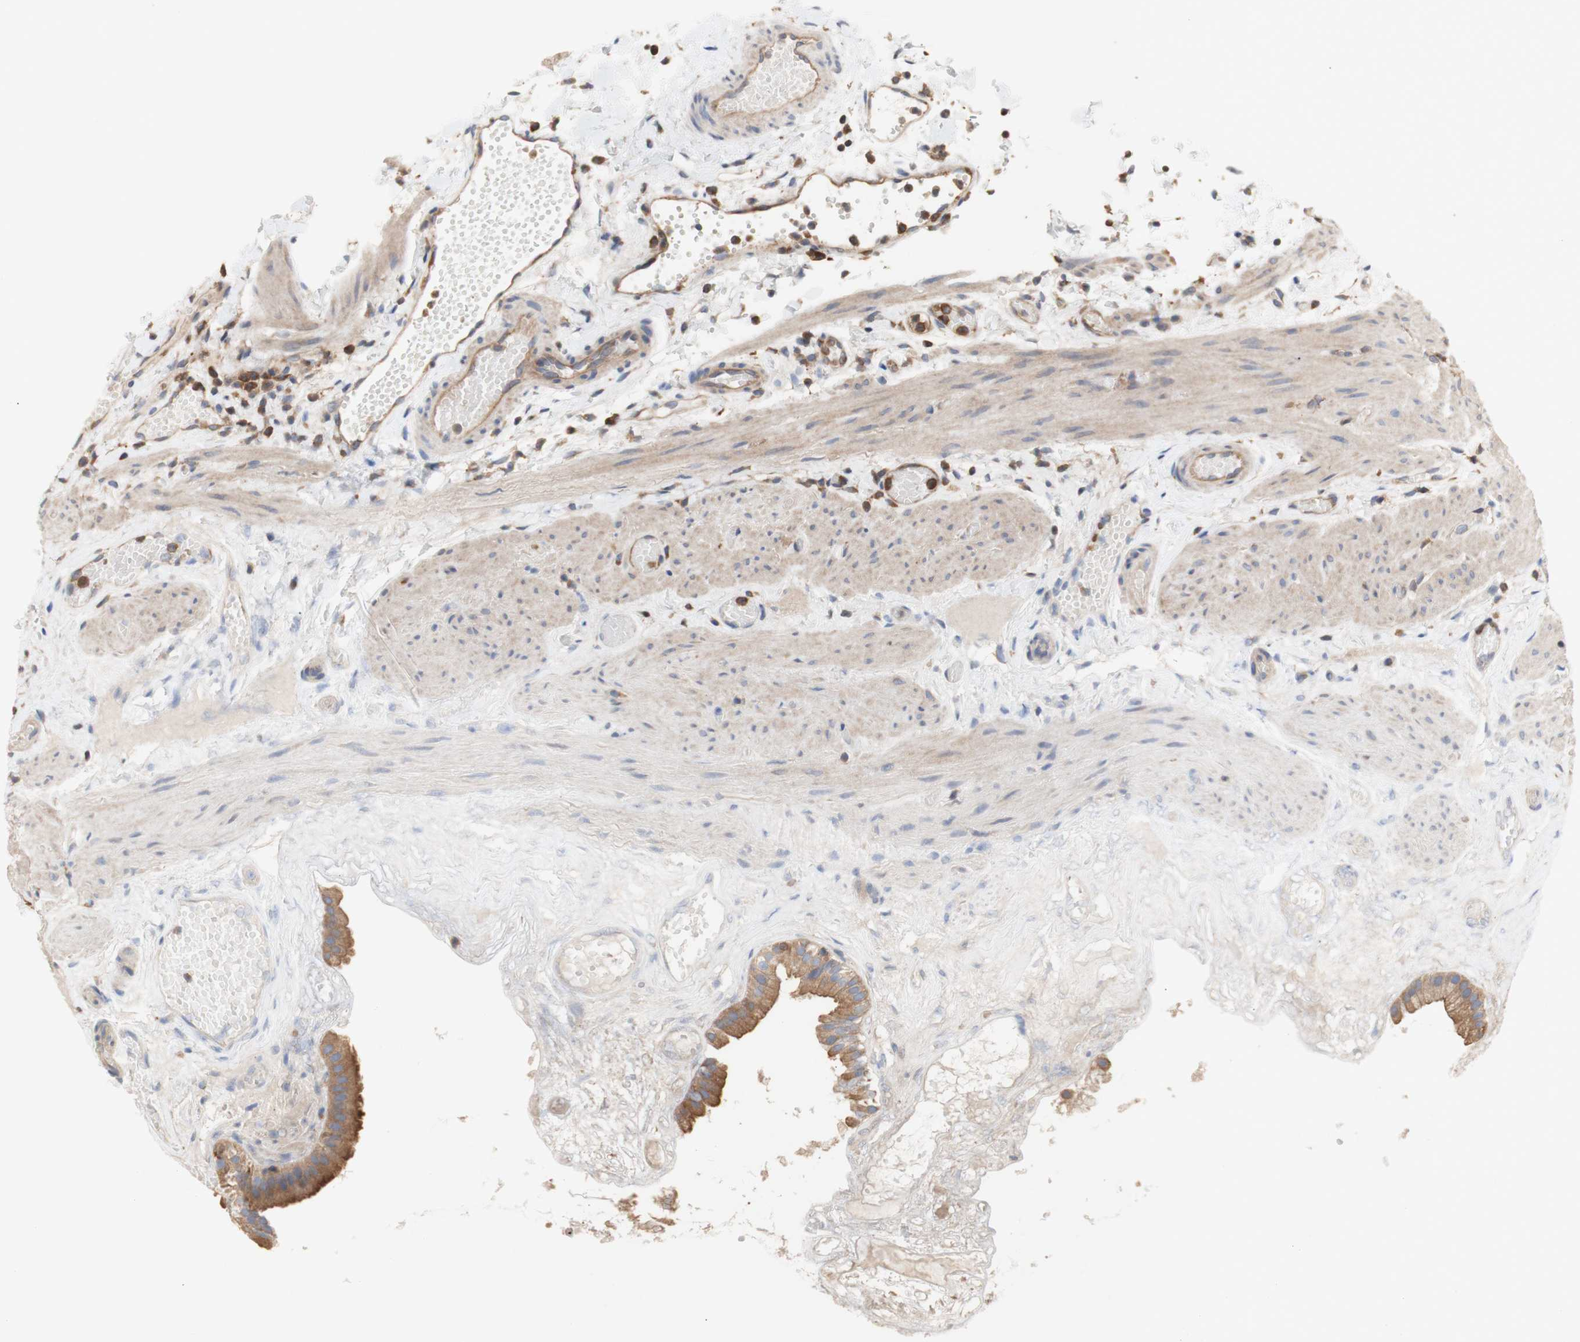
{"staining": {"intensity": "moderate", "quantity": ">75%", "location": "cytoplasmic/membranous"}, "tissue": "gallbladder", "cell_type": "Glandular cells", "image_type": "normal", "snomed": [{"axis": "morphology", "description": "Normal tissue, NOS"}, {"axis": "topography", "description": "Gallbladder"}], "caption": "A medium amount of moderate cytoplasmic/membranous expression is appreciated in about >75% of glandular cells in normal gallbladder.", "gene": "IKBKG", "patient": {"sex": "female", "age": 26}}